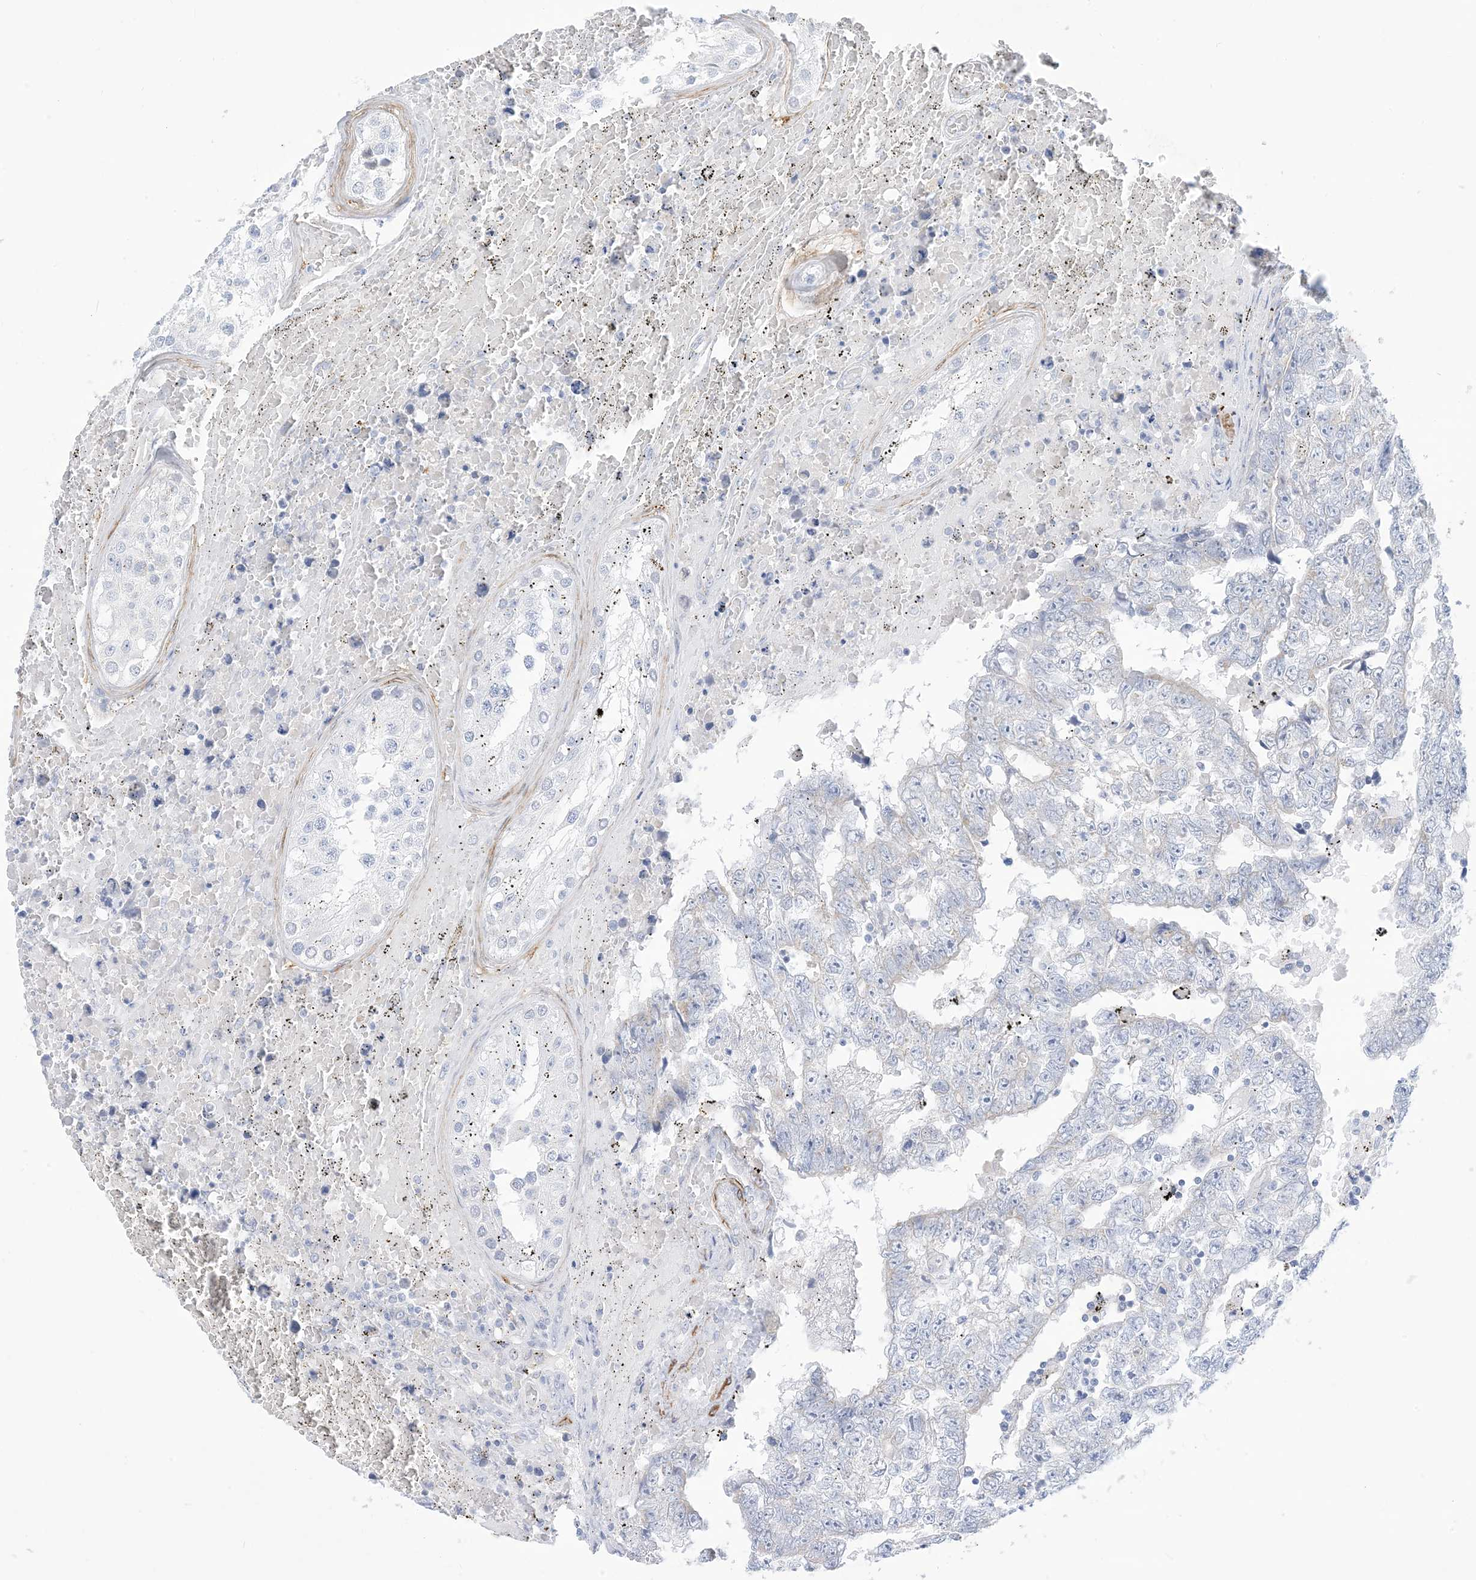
{"staining": {"intensity": "weak", "quantity": "<25%", "location": "cytoplasmic/membranous"}, "tissue": "testis cancer", "cell_type": "Tumor cells", "image_type": "cancer", "snomed": [{"axis": "morphology", "description": "Carcinoma, Embryonal, NOS"}, {"axis": "topography", "description": "Testis"}], "caption": "Immunohistochemistry (IHC) image of human testis embryonal carcinoma stained for a protein (brown), which demonstrates no staining in tumor cells.", "gene": "MARS2", "patient": {"sex": "male", "age": 25}}